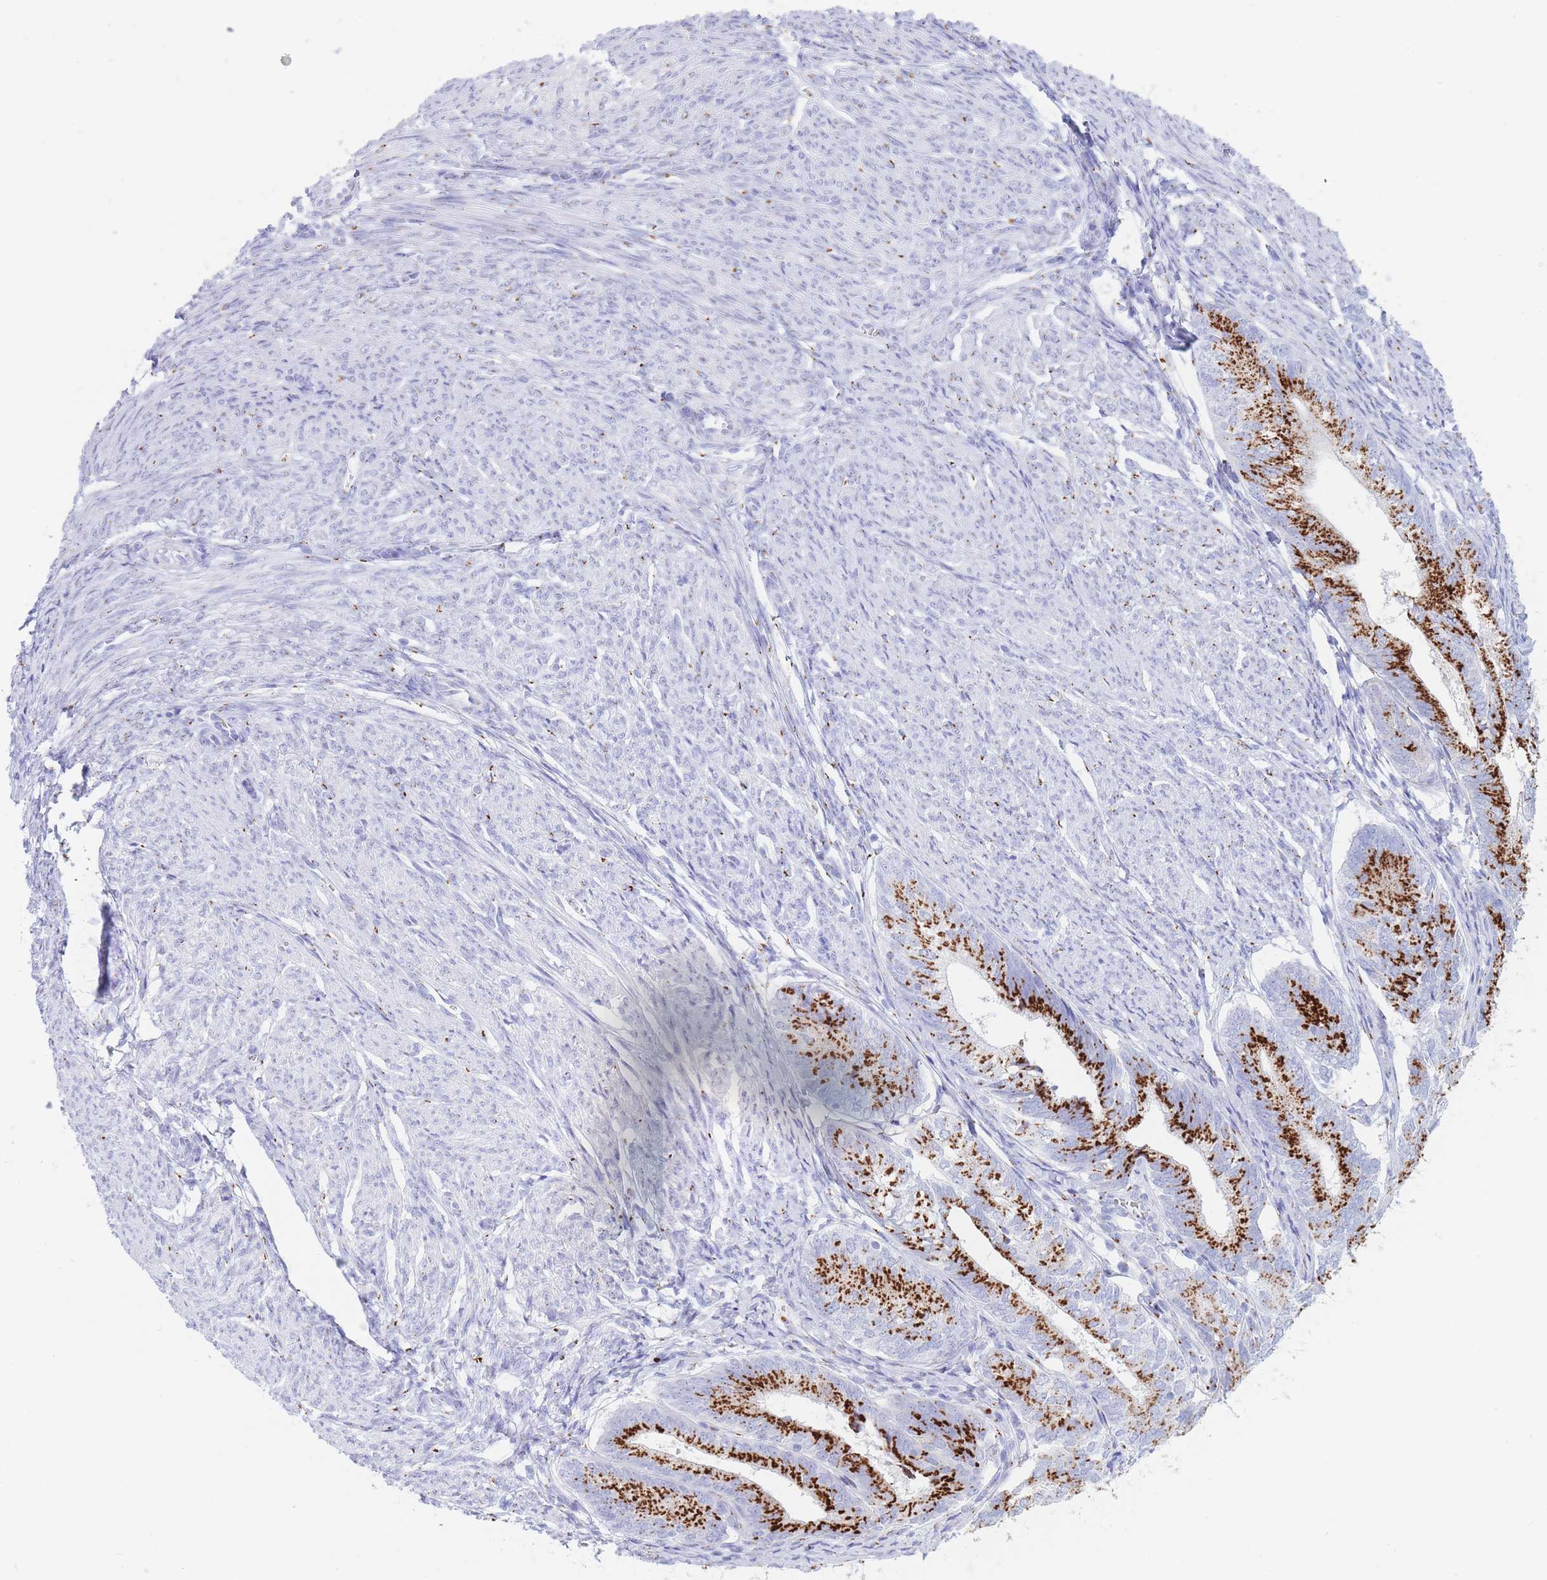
{"staining": {"intensity": "strong", "quantity": ">75%", "location": "cytoplasmic/membranous"}, "tissue": "endometrial cancer", "cell_type": "Tumor cells", "image_type": "cancer", "snomed": [{"axis": "morphology", "description": "Adenocarcinoma, NOS"}, {"axis": "topography", "description": "Endometrium"}], "caption": "Endometrial cancer tissue displays strong cytoplasmic/membranous positivity in about >75% of tumor cells", "gene": "FAM3C", "patient": {"sex": "female", "age": 87}}